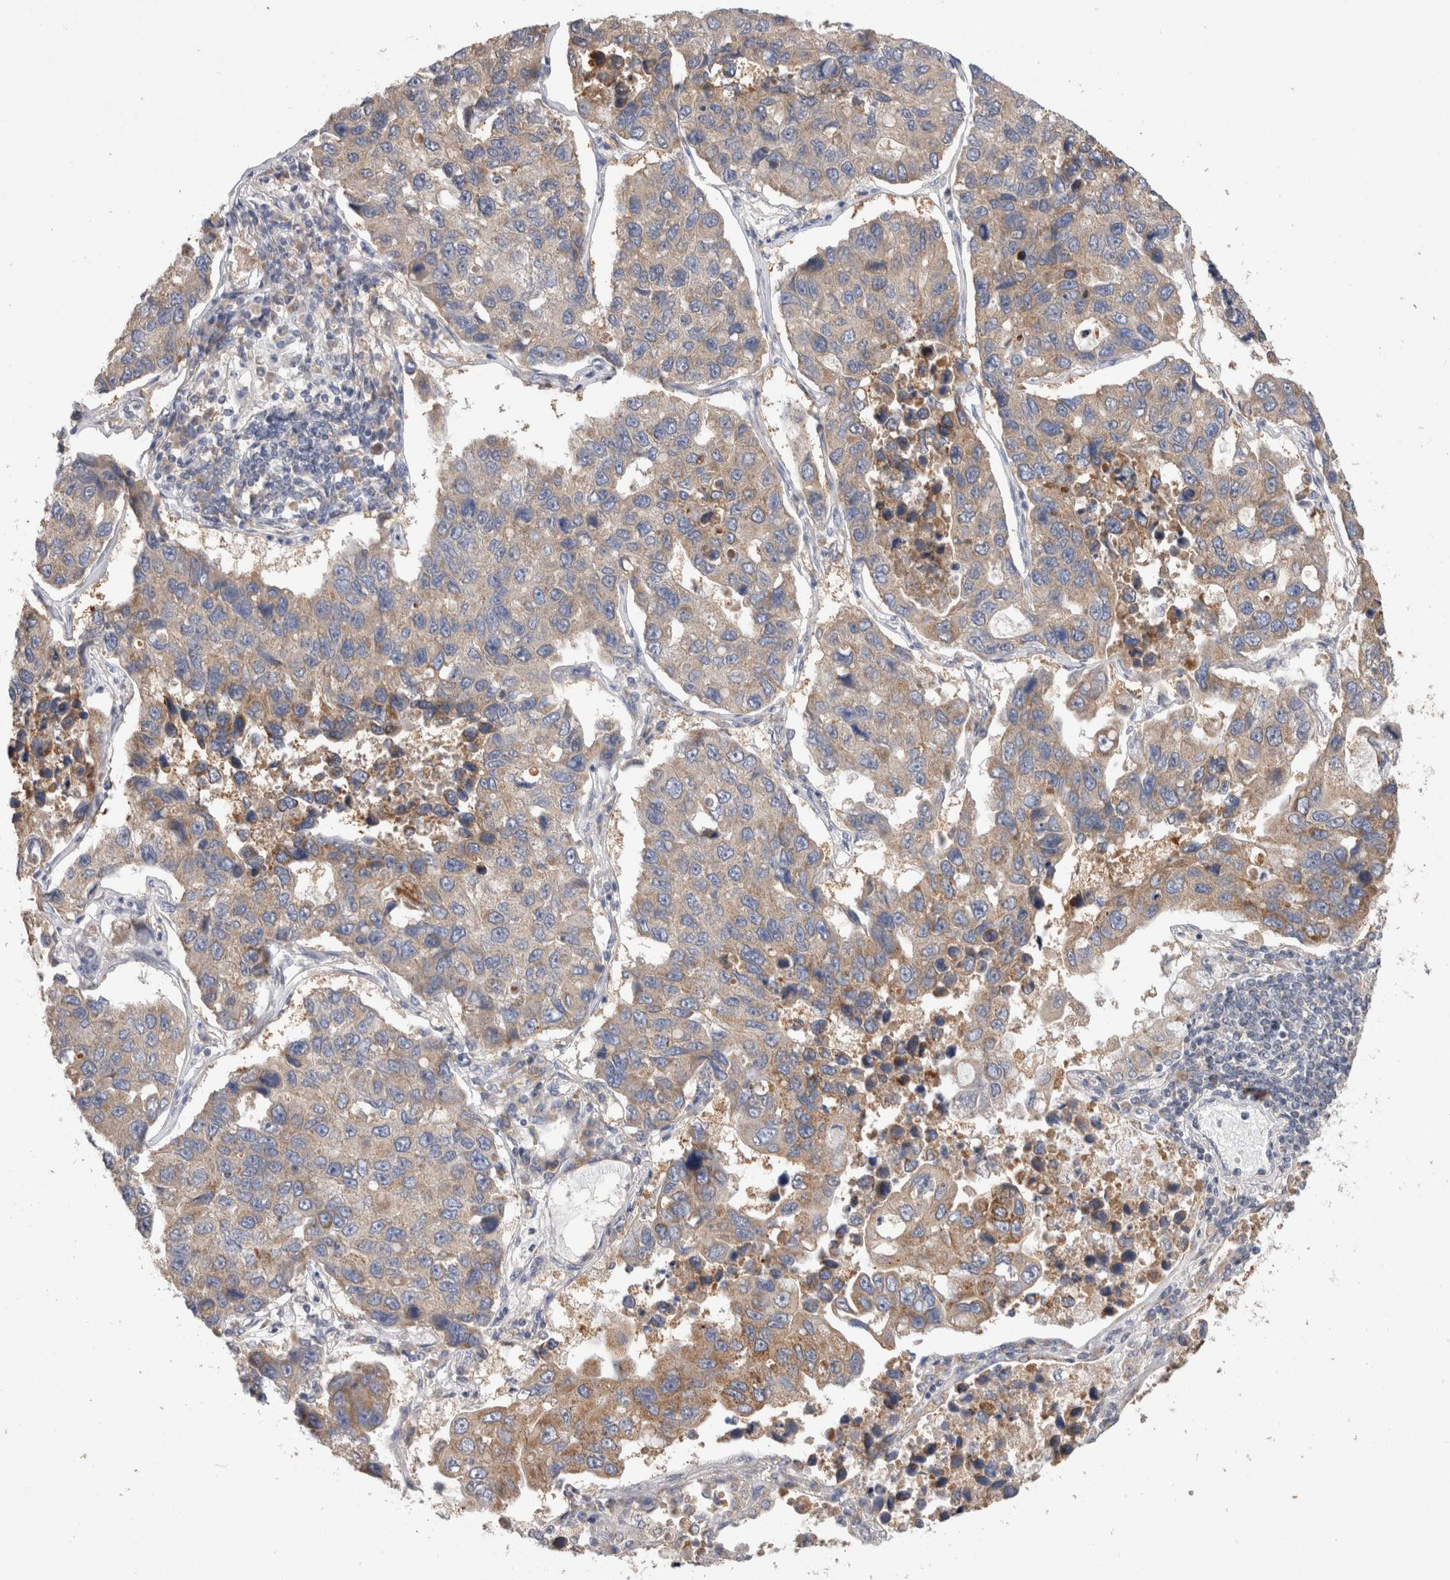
{"staining": {"intensity": "weak", "quantity": ">75%", "location": "cytoplasmic/membranous"}, "tissue": "lung cancer", "cell_type": "Tumor cells", "image_type": "cancer", "snomed": [{"axis": "morphology", "description": "Adenocarcinoma, NOS"}, {"axis": "topography", "description": "Lung"}], "caption": "An IHC micrograph of tumor tissue is shown. Protein staining in brown highlights weak cytoplasmic/membranous positivity in lung adenocarcinoma within tumor cells.", "gene": "IARS2", "patient": {"sex": "male", "age": 64}}